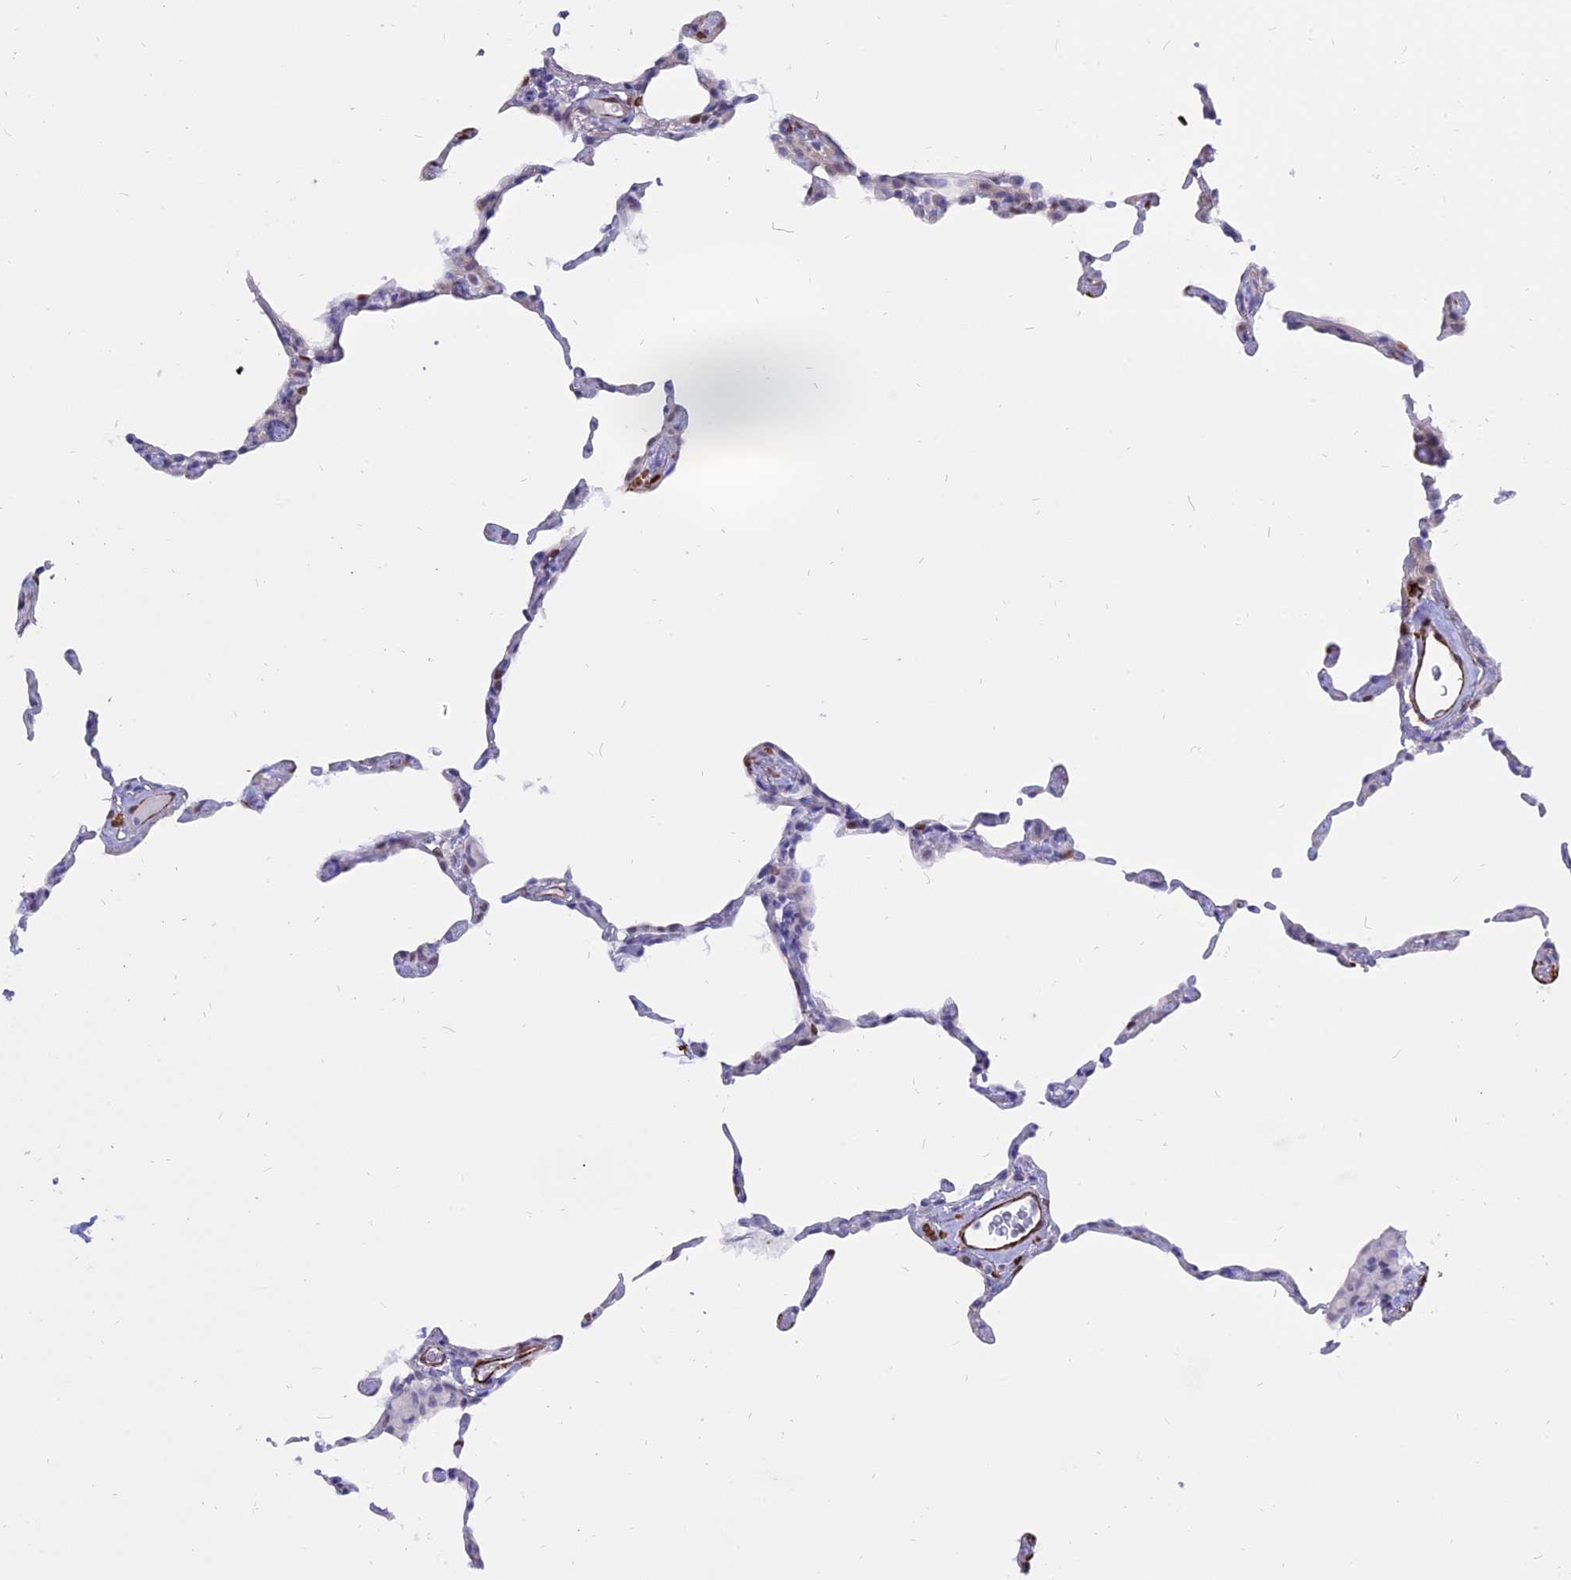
{"staining": {"intensity": "negative", "quantity": "none", "location": "none"}, "tissue": "lung", "cell_type": "Alveolar cells", "image_type": "normal", "snomed": [{"axis": "morphology", "description": "Normal tissue, NOS"}, {"axis": "topography", "description": "Lung"}], "caption": "Immunohistochemical staining of normal lung shows no significant expression in alveolar cells. The staining is performed using DAB brown chromogen with nuclei counter-stained in using hematoxylin.", "gene": "CENPV", "patient": {"sex": "female", "age": 57}}